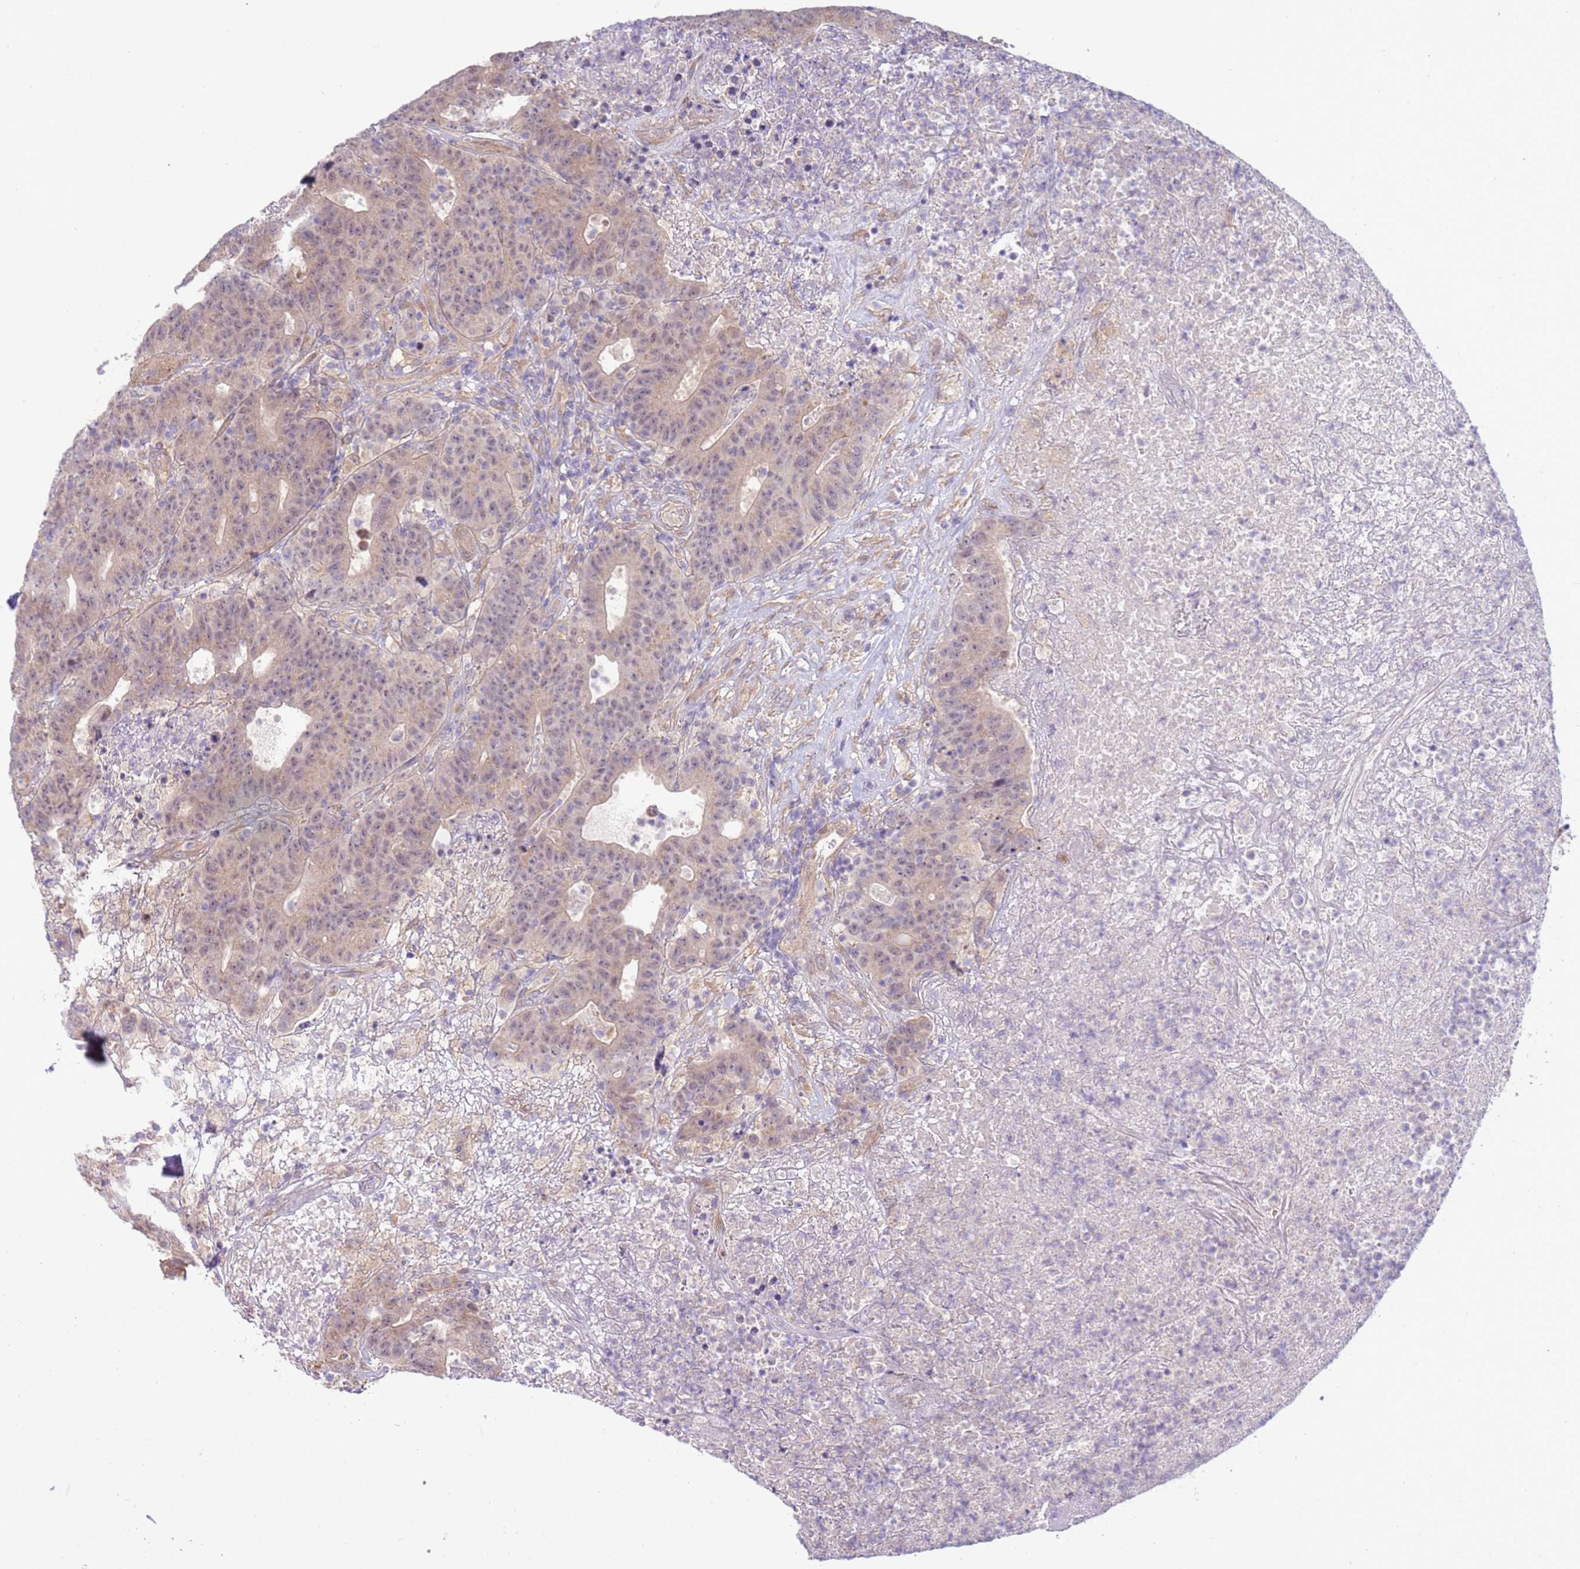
{"staining": {"intensity": "weak", "quantity": "<25%", "location": "cytoplasmic/membranous"}, "tissue": "colorectal cancer", "cell_type": "Tumor cells", "image_type": "cancer", "snomed": [{"axis": "morphology", "description": "Adenocarcinoma, NOS"}, {"axis": "topography", "description": "Colon"}], "caption": "This is a histopathology image of immunohistochemistry staining of colorectal cancer, which shows no expression in tumor cells. (DAB immunohistochemistry, high magnification).", "gene": "SCARA3", "patient": {"sex": "female", "age": 75}}